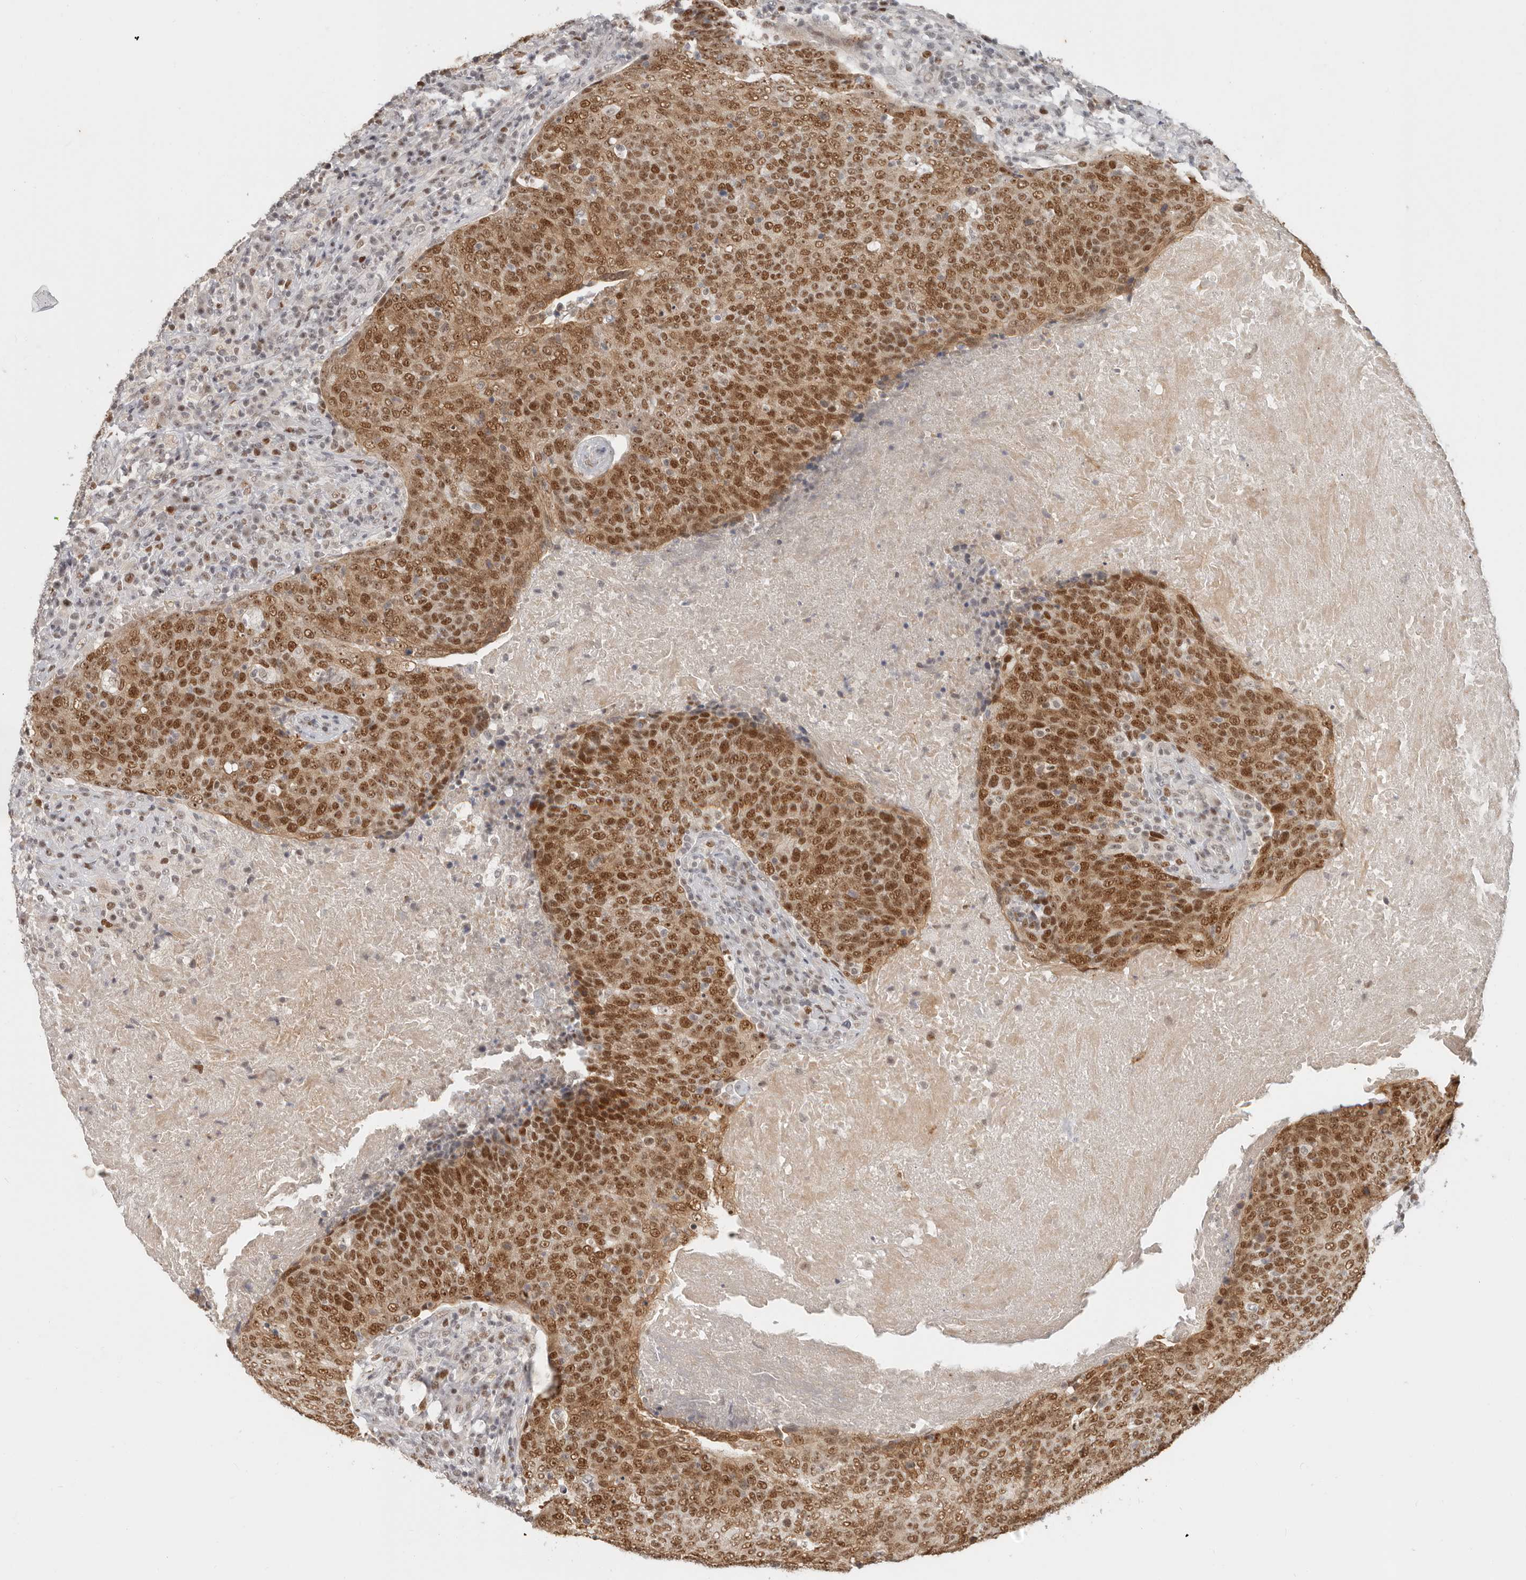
{"staining": {"intensity": "strong", "quantity": ">75%", "location": "cytoplasmic/membranous,nuclear"}, "tissue": "head and neck cancer", "cell_type": "Tumor cells", "image_type": "cancer", "snomed": [{"axis": "morphology", "description": "Squamous cell carcinoma, NOS"}, {"axis": "morphology", "description": "Squamous cell carcinoma, metastatic, NOS"}, {"axis": "topography", "description": "Lymph node"}, {"axis": "topography", "description": "Head-Neck"}], "caption": "Protein analysis of squamous cell carcinoma (head and neck) tissue exhibits strong cytoplasmic/membranous and nuclear positivity in about >75% of tumor cells.", "gene": "RFC2", "patient": {"sex": "male", "age": 62}}